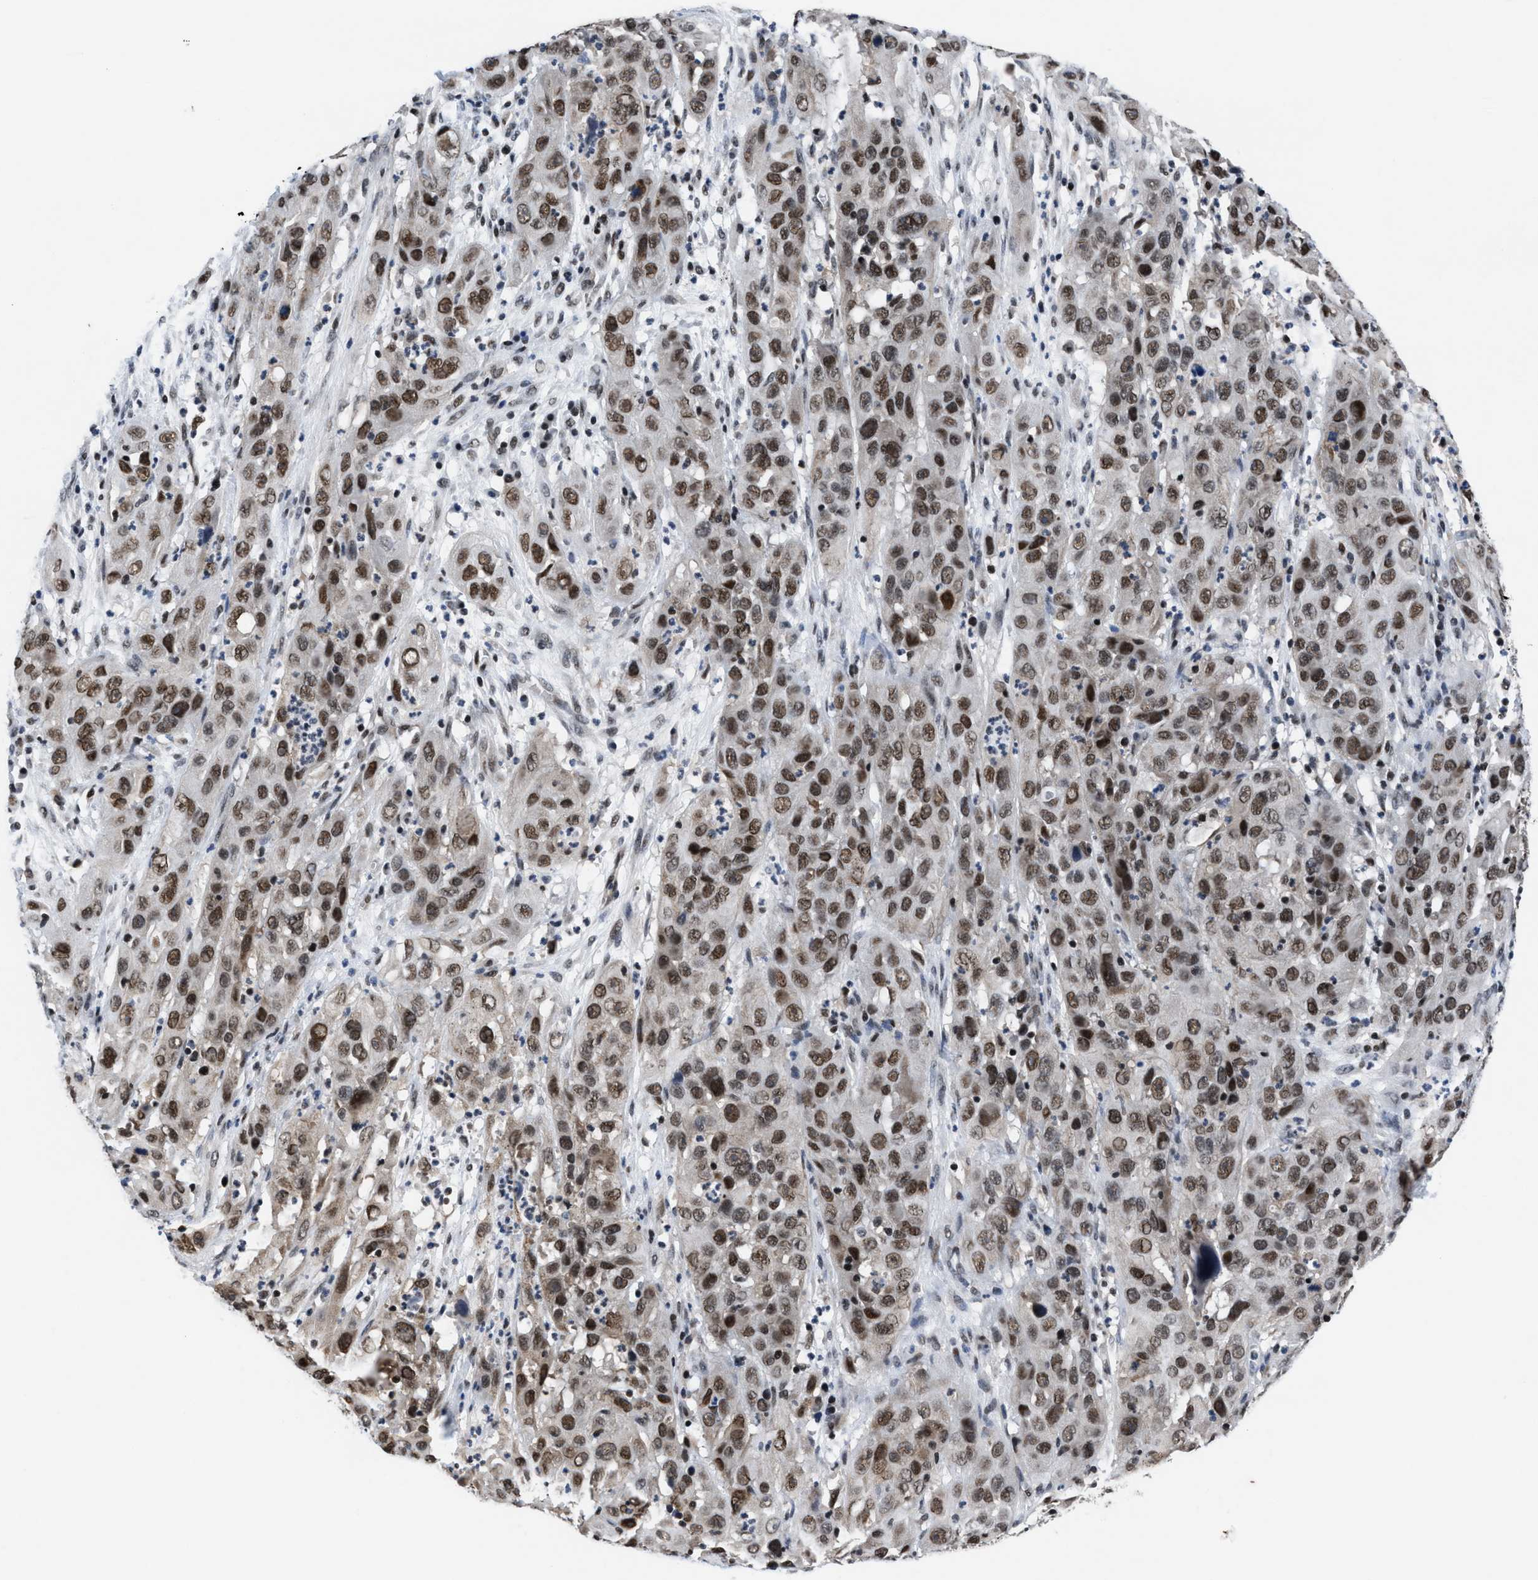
{"staining": {"intensity": "moderate", "quantity": ">75%", "location": "nuclear"}, "tissue": "cervical cancer", "cell_type": "Tumor cells", "image_type": "cancer", "snomed": [{"axis": "morphology", "description": "Squamous cell carcinoma, NOS"}, {"axis": "topography", "description": "Cervix"}], "caption": "A brown stain shows moderate nuclear positivity of a protein in squamous cell carcinoma (cervical) tumor cells.", "gene": "WDR81", "patient": {"sex": "female", "age": 32}}